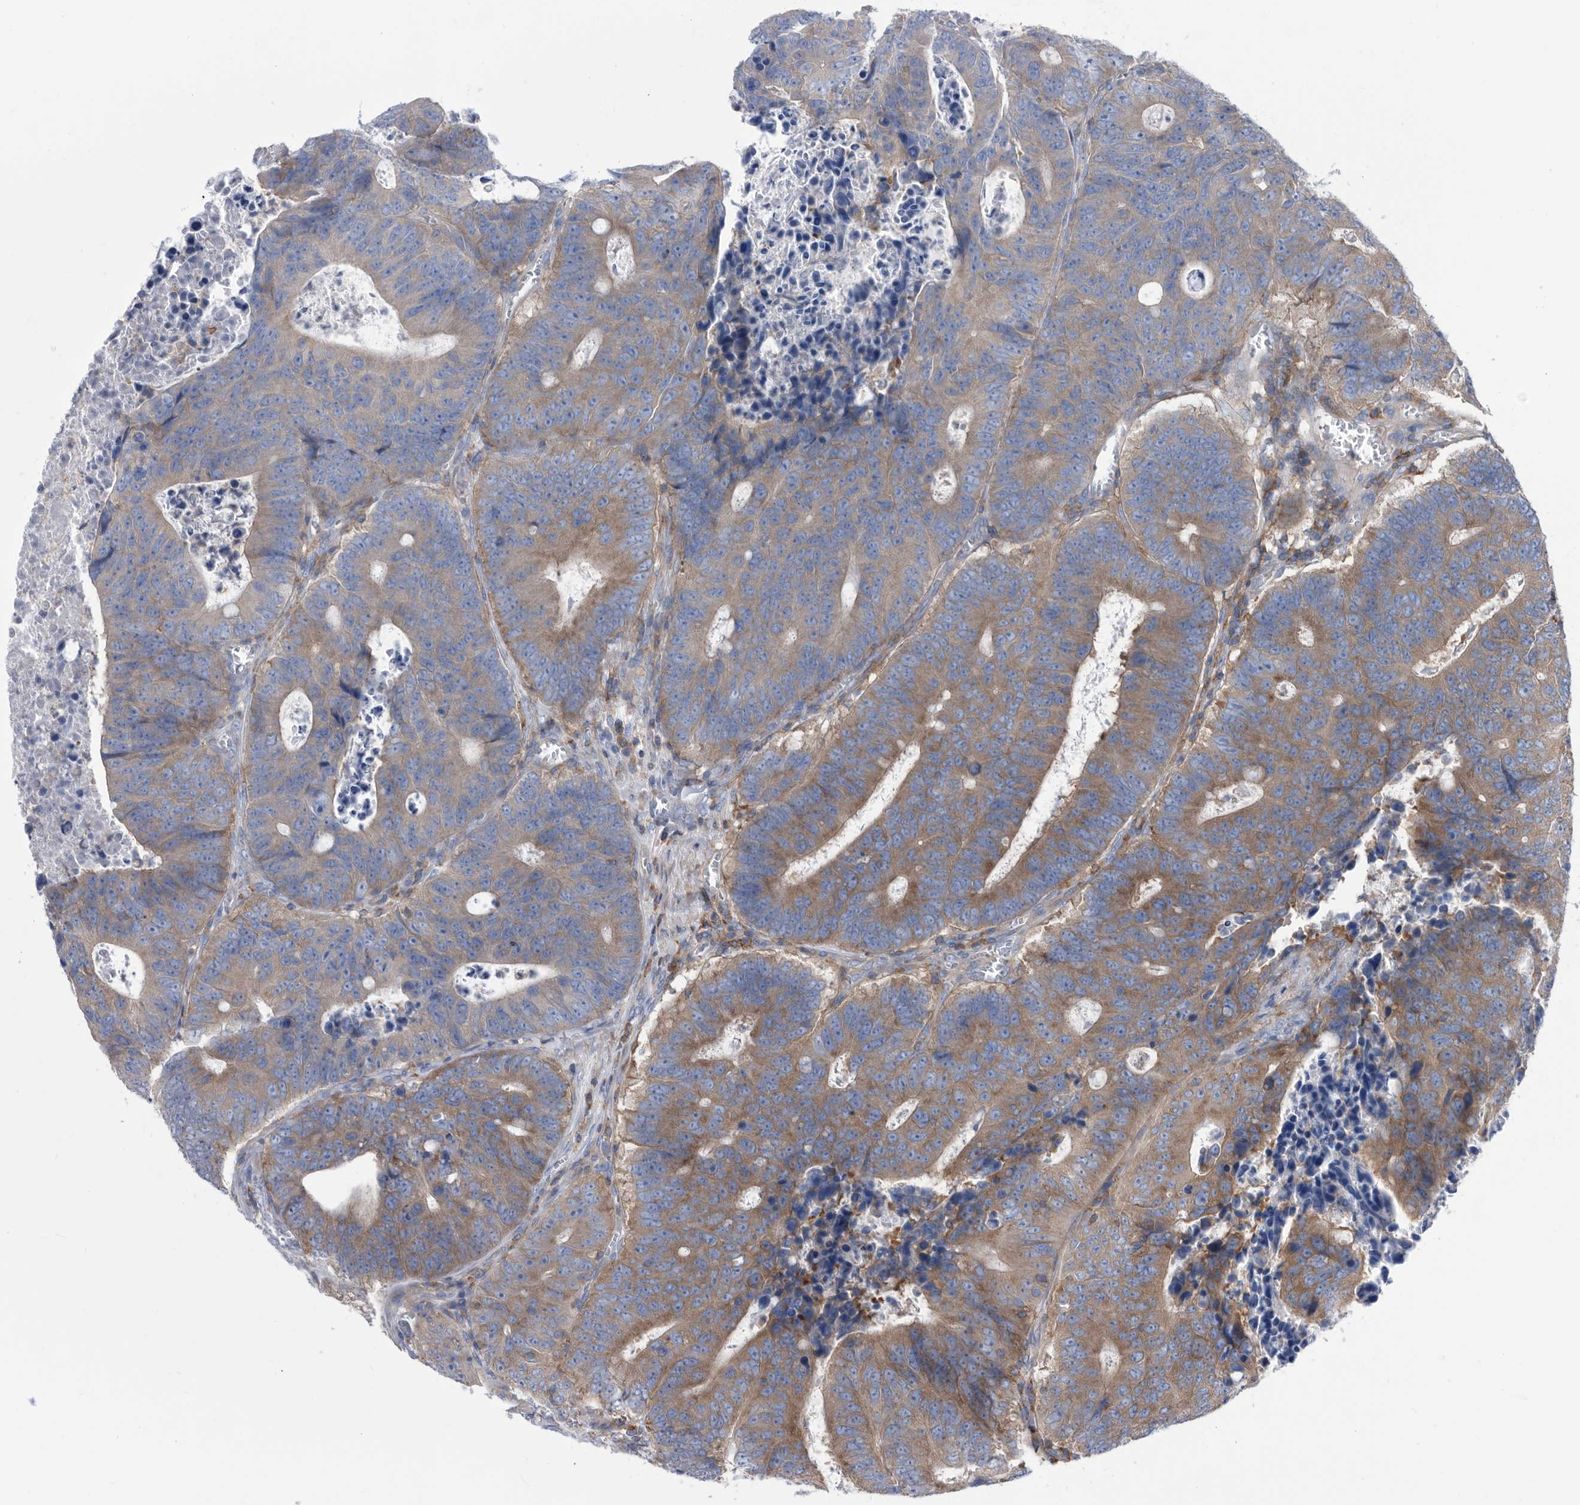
{"staining": {"intensity": "moderate", "quantity": "25%-75%", "location": "cytoplasmic/membranous"}, "tissue": "colorectal cancer", "cell_type": "Tumor cells", "image_type": "cancer", "snomed": [{"axis": "morphology", "description": "Adenocarcinoma, NOS"}, {"axis": "topography", "description": "Colon"}], "caption": "DAB (3,3'-diaminobenzidine) immunohistochemical staining of human colorectal cancer (adenocarcinoma) exhibits moderate cytoplasmic/membranous protein expression in about 25%-75% of tumor cells.", "gene": "SMG7", "patient": {"sex": "male", "age": 87}}